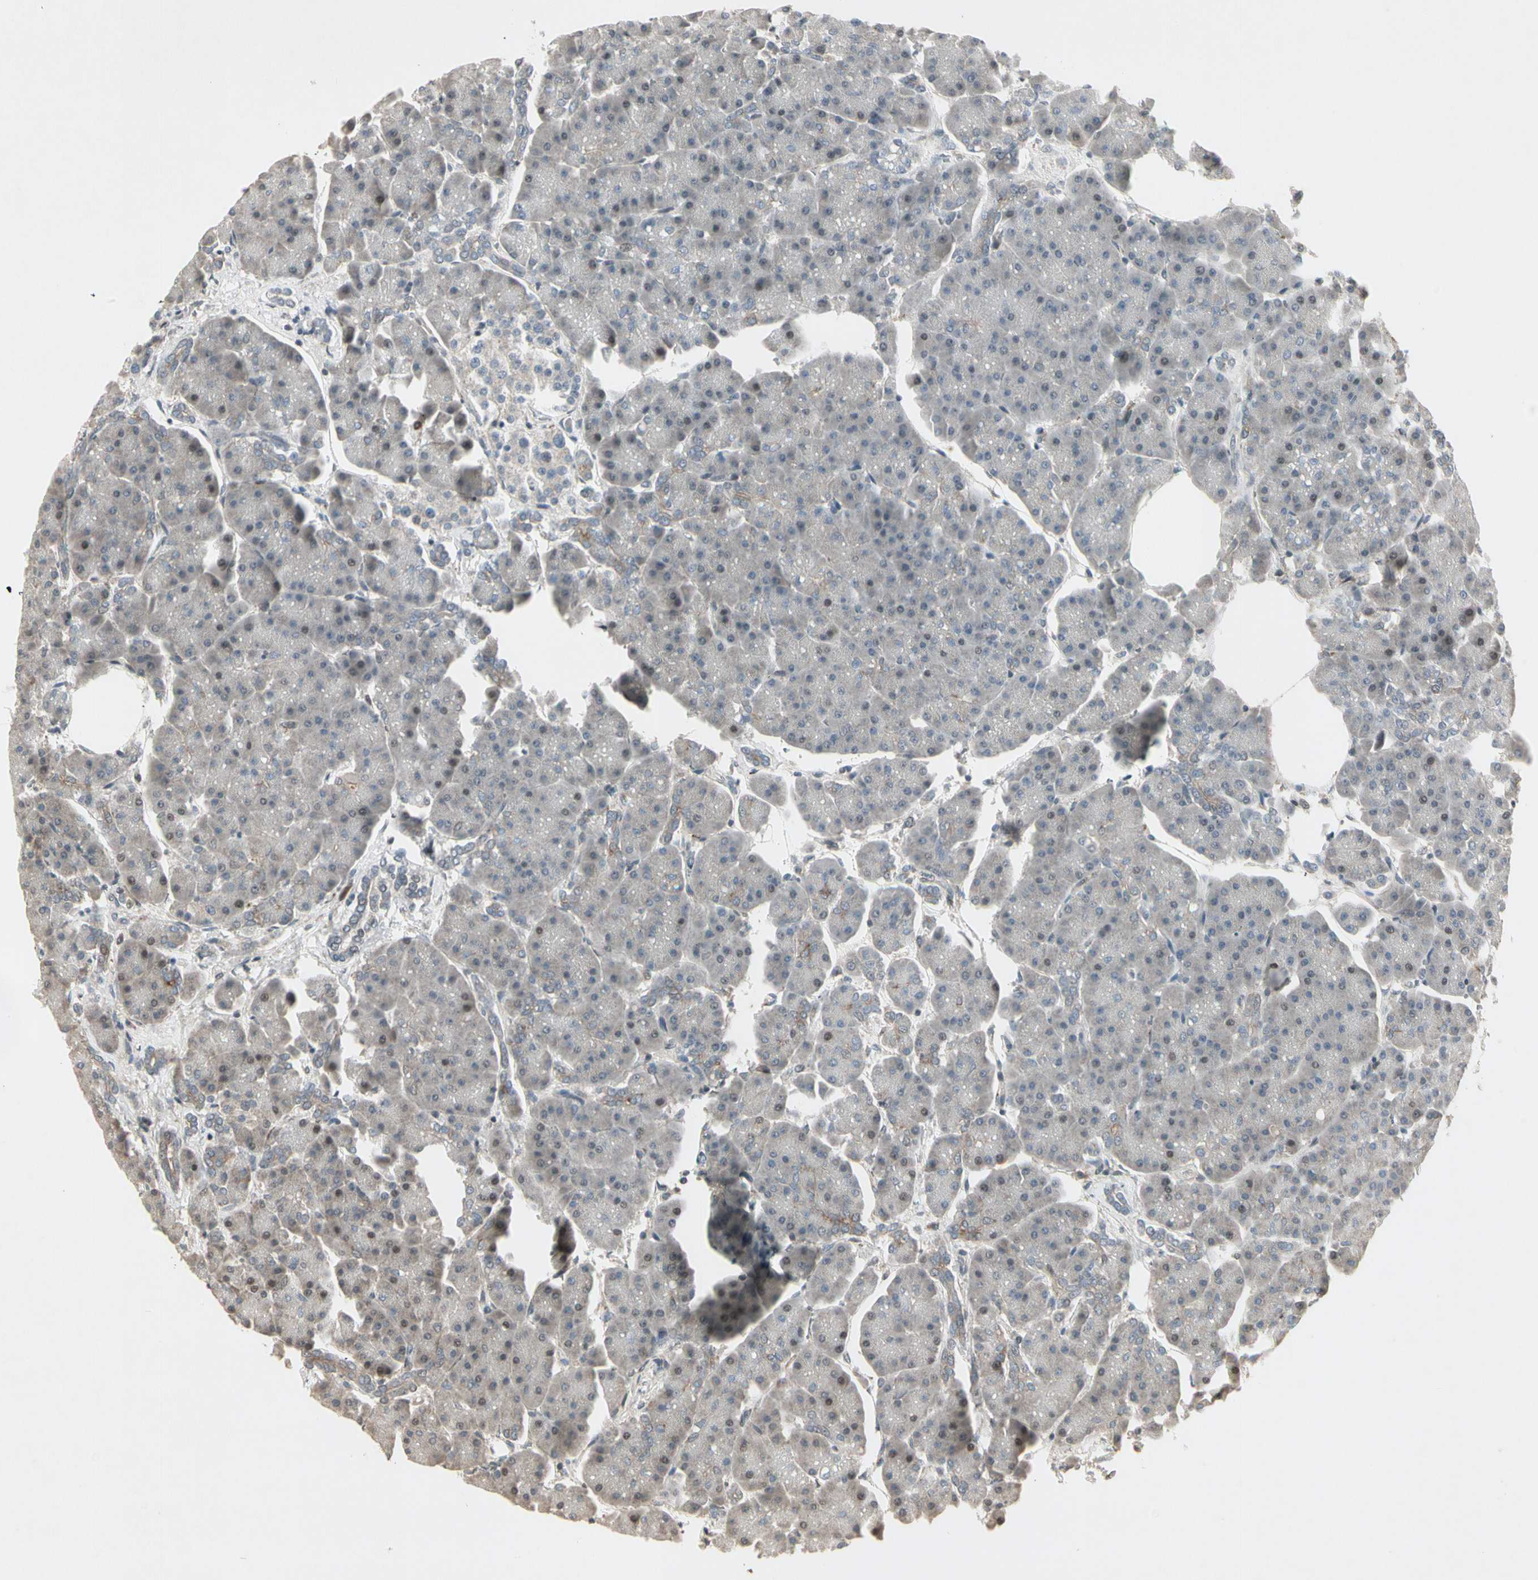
{"staining": {"intensity": "weak", "quantity": "<25%", "location": "cytoplasmic/membranous,nuclear"}, "tissue": "pancreas", "cell_type": "Exocrine glandular cells", "image_type": "normal", "snomed": [{"axis": "morphology", "description": "Normal tissue, NOS"}, {"axis": "topography", "description": "Pancreas"}], "caption": "This is an immunohistochemistry (IHC) image of normal pancreas. There is no positivity in exocrine glandular cells.", "gene": "TEK", "patient": {"sex": "female", "age": 70}}